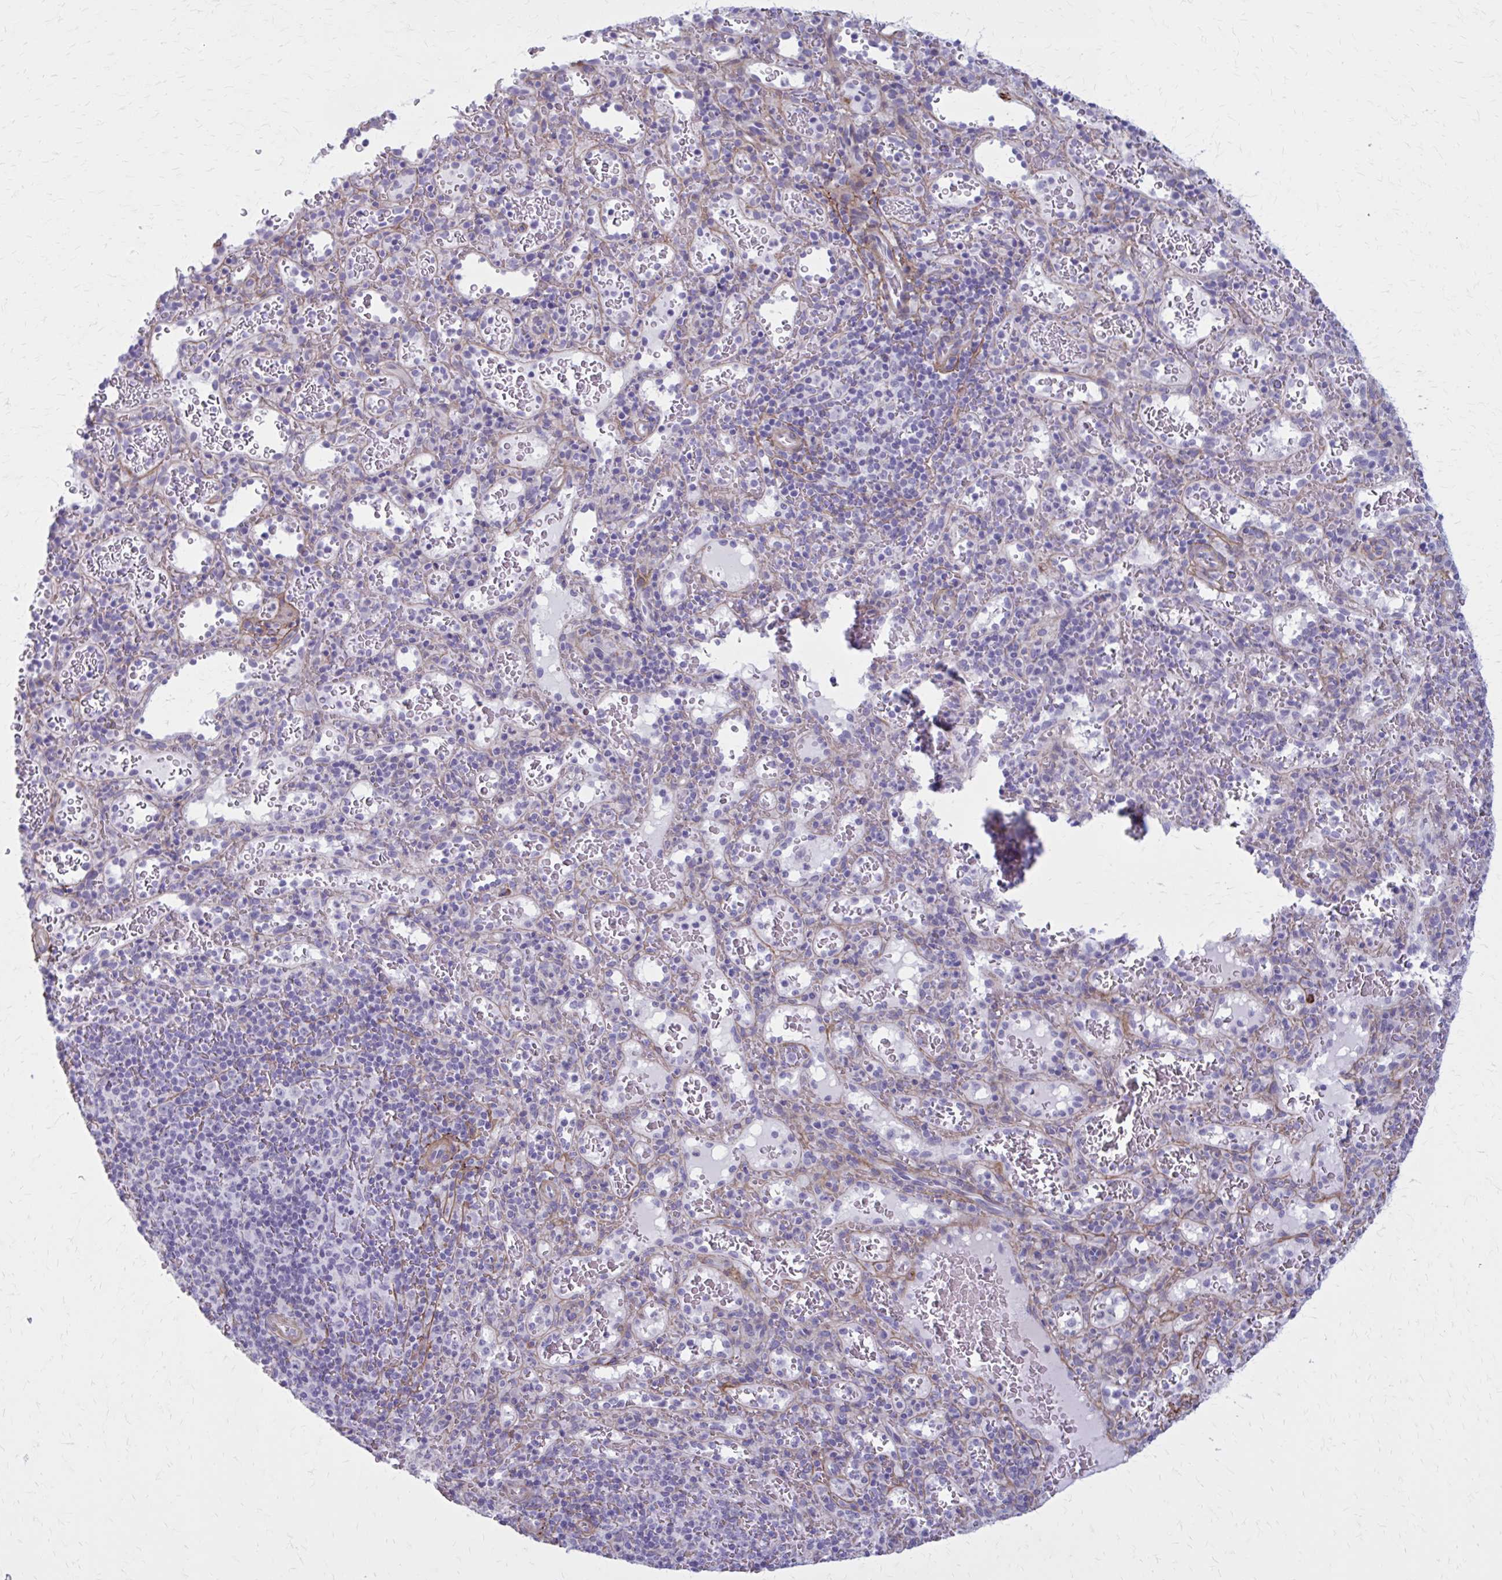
{"staining": {"intensity": "negative", "quantity": "none", "location": "none"}, "tissue": "spleen", "cell_type": "Cells in red pulp", "image_type": "normal", "snomed": [{"axis": "morphology", "description": "Normal tissue, NOS"}, {"axis": "topography", "description": "Spleen"}], "caption": "Immunohistochemistry (IHC) image of unremarkable human spleen stained for a protein (brown), which shows no expression in cells in red pulp.", "gene": "AKAP12", "patient": {"sex": "male", "age": 57}}